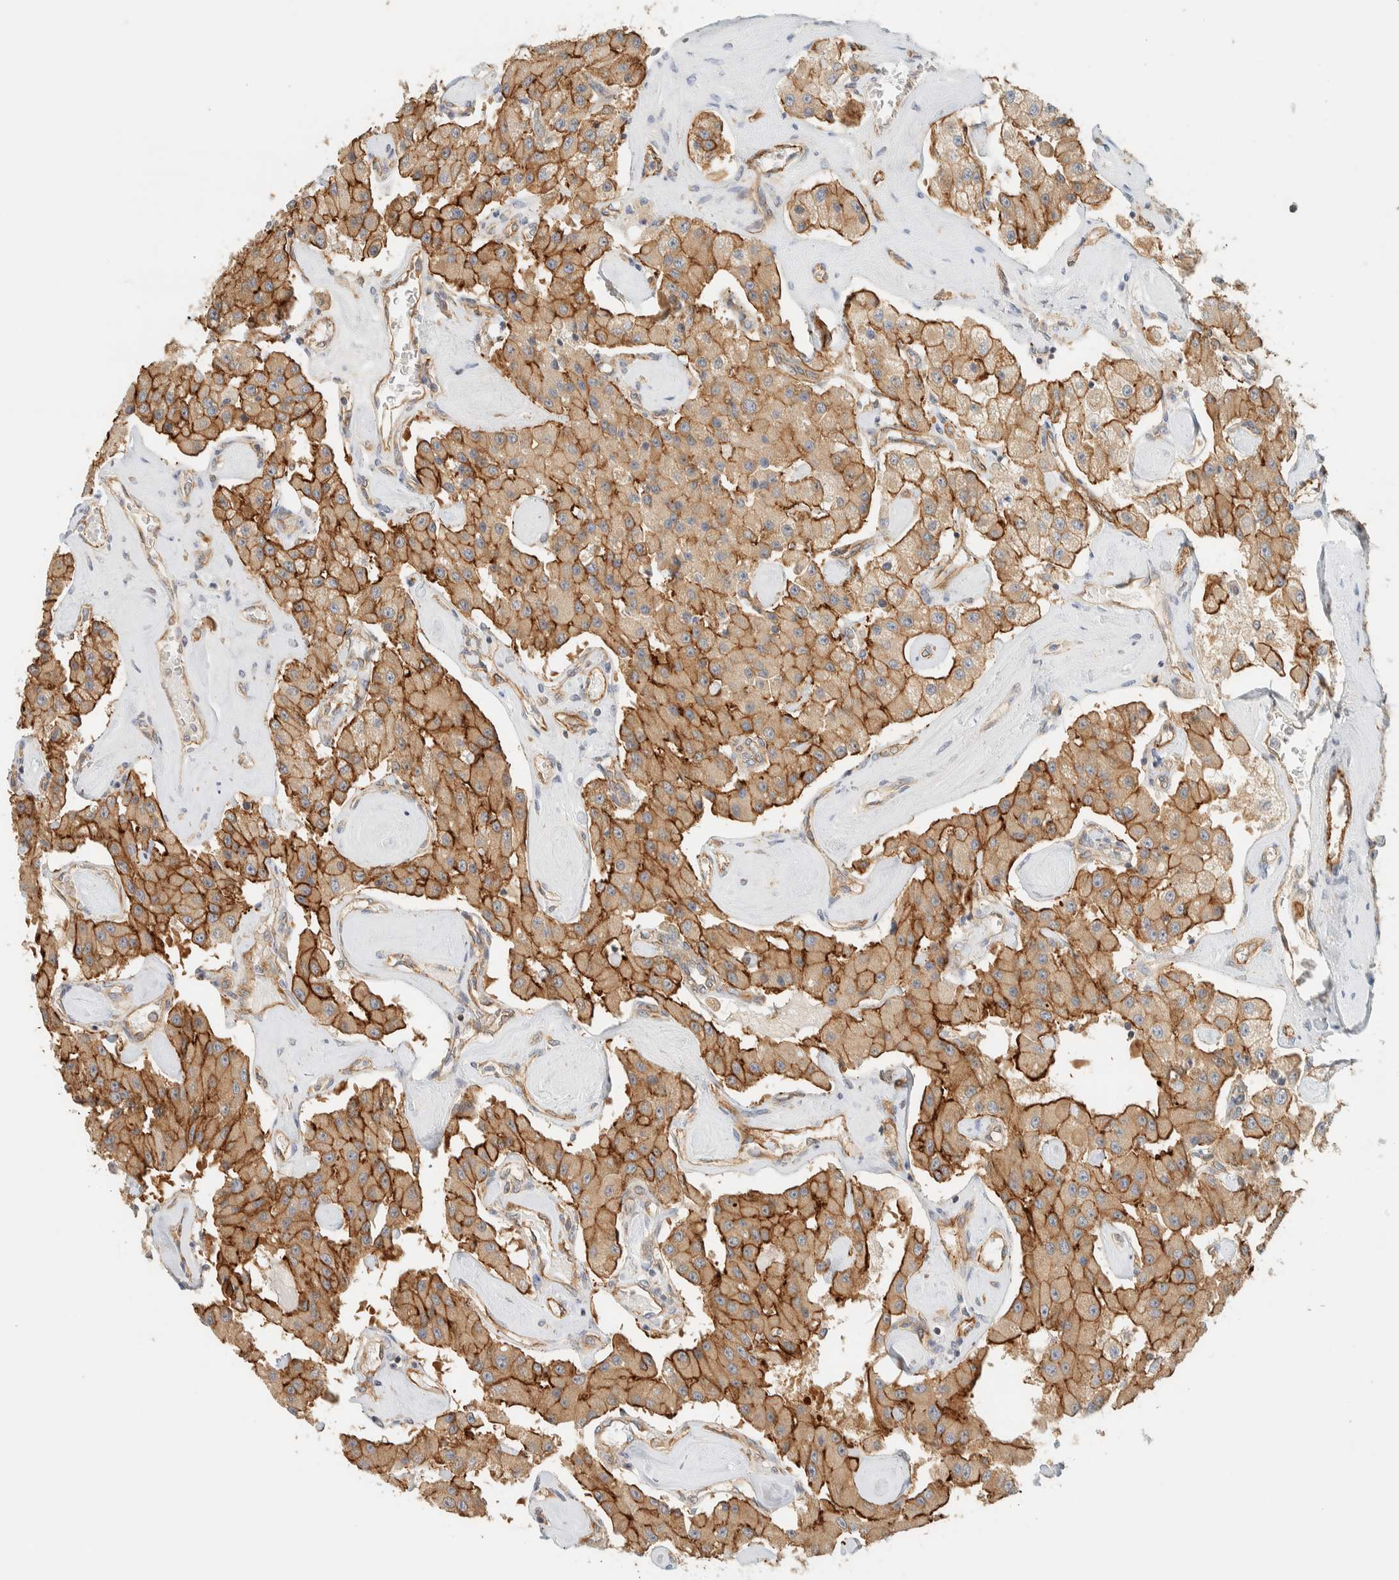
{"staining": {"intensity": "moderate", "quantity": ">75%", "location": "cytoplasmic/membranous"}, "tissue": "carcinoid", "cell_type": "Tumor cells", "image_type": "cancer", "snomed": [{"axis": "morphology", "description": "Carcinoid, malignant, NOS"}, {"axis": "topography", "description": "Pancreas"}], "caption": "Immunohistochemical staining of human malignant carcinoid exhibits medium levels of moderate cytoplasmic/membranous positivity in about >75% of tumor cells.", "gene": "LIMA1", "patient": {"sex": "male", "age": 41}}